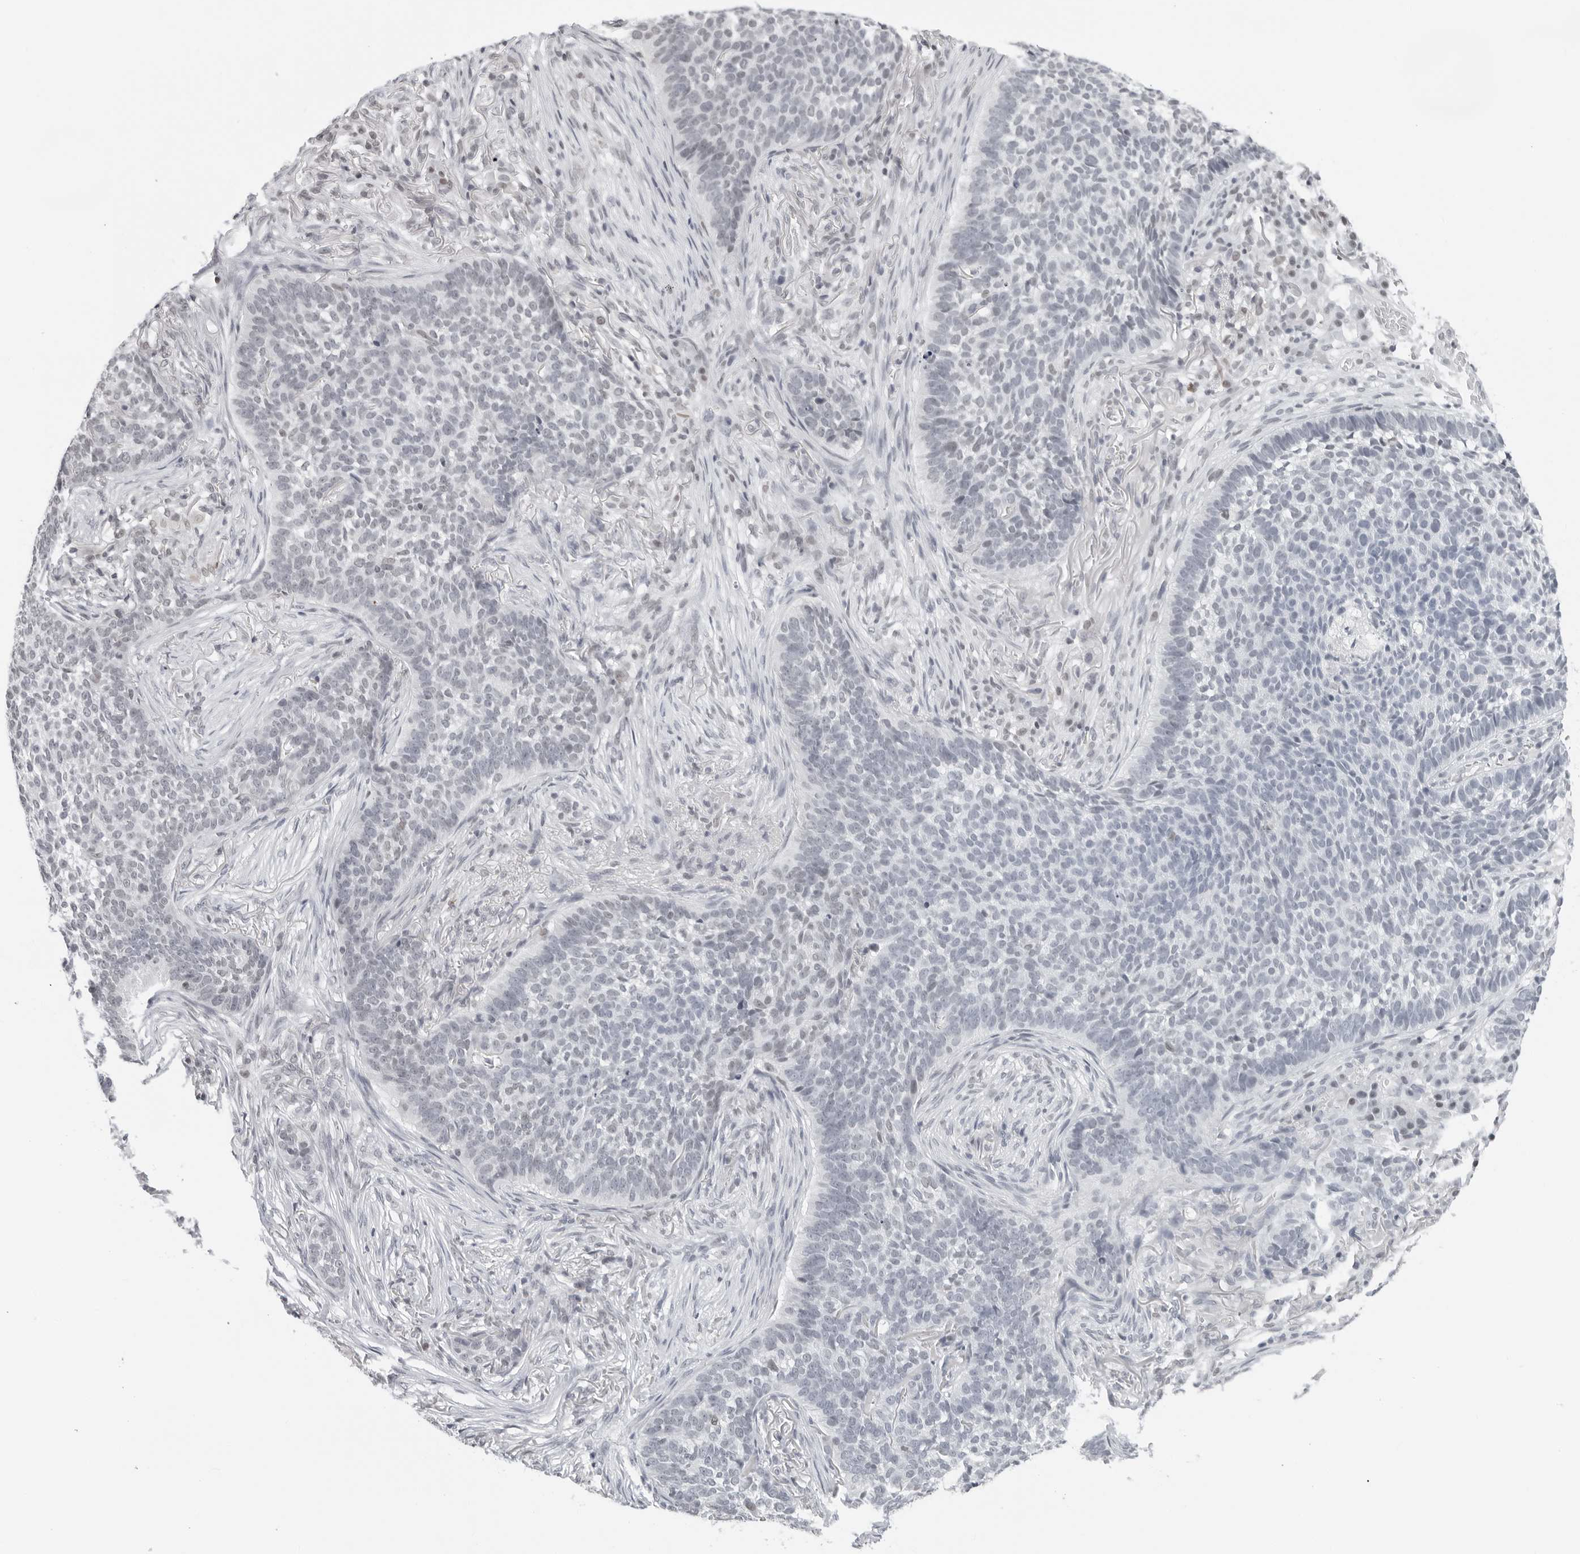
{"staining": {"intensity": "negative", "quantity": "none", "location": "none"}, "tissue": "skin cancer", "cell_type": "Tumor cells", "image_type": "cancer", "snomed": [{"axis": "morphology", "description": "Basal cell carcinoma"}, {"axis": "topography", "description": "Skin"}], "caption": "Tumor cells are negative for protein expression in human skin cancer.", "gene": "FLG2", "patient": {"sex": "male", "age": 85}}